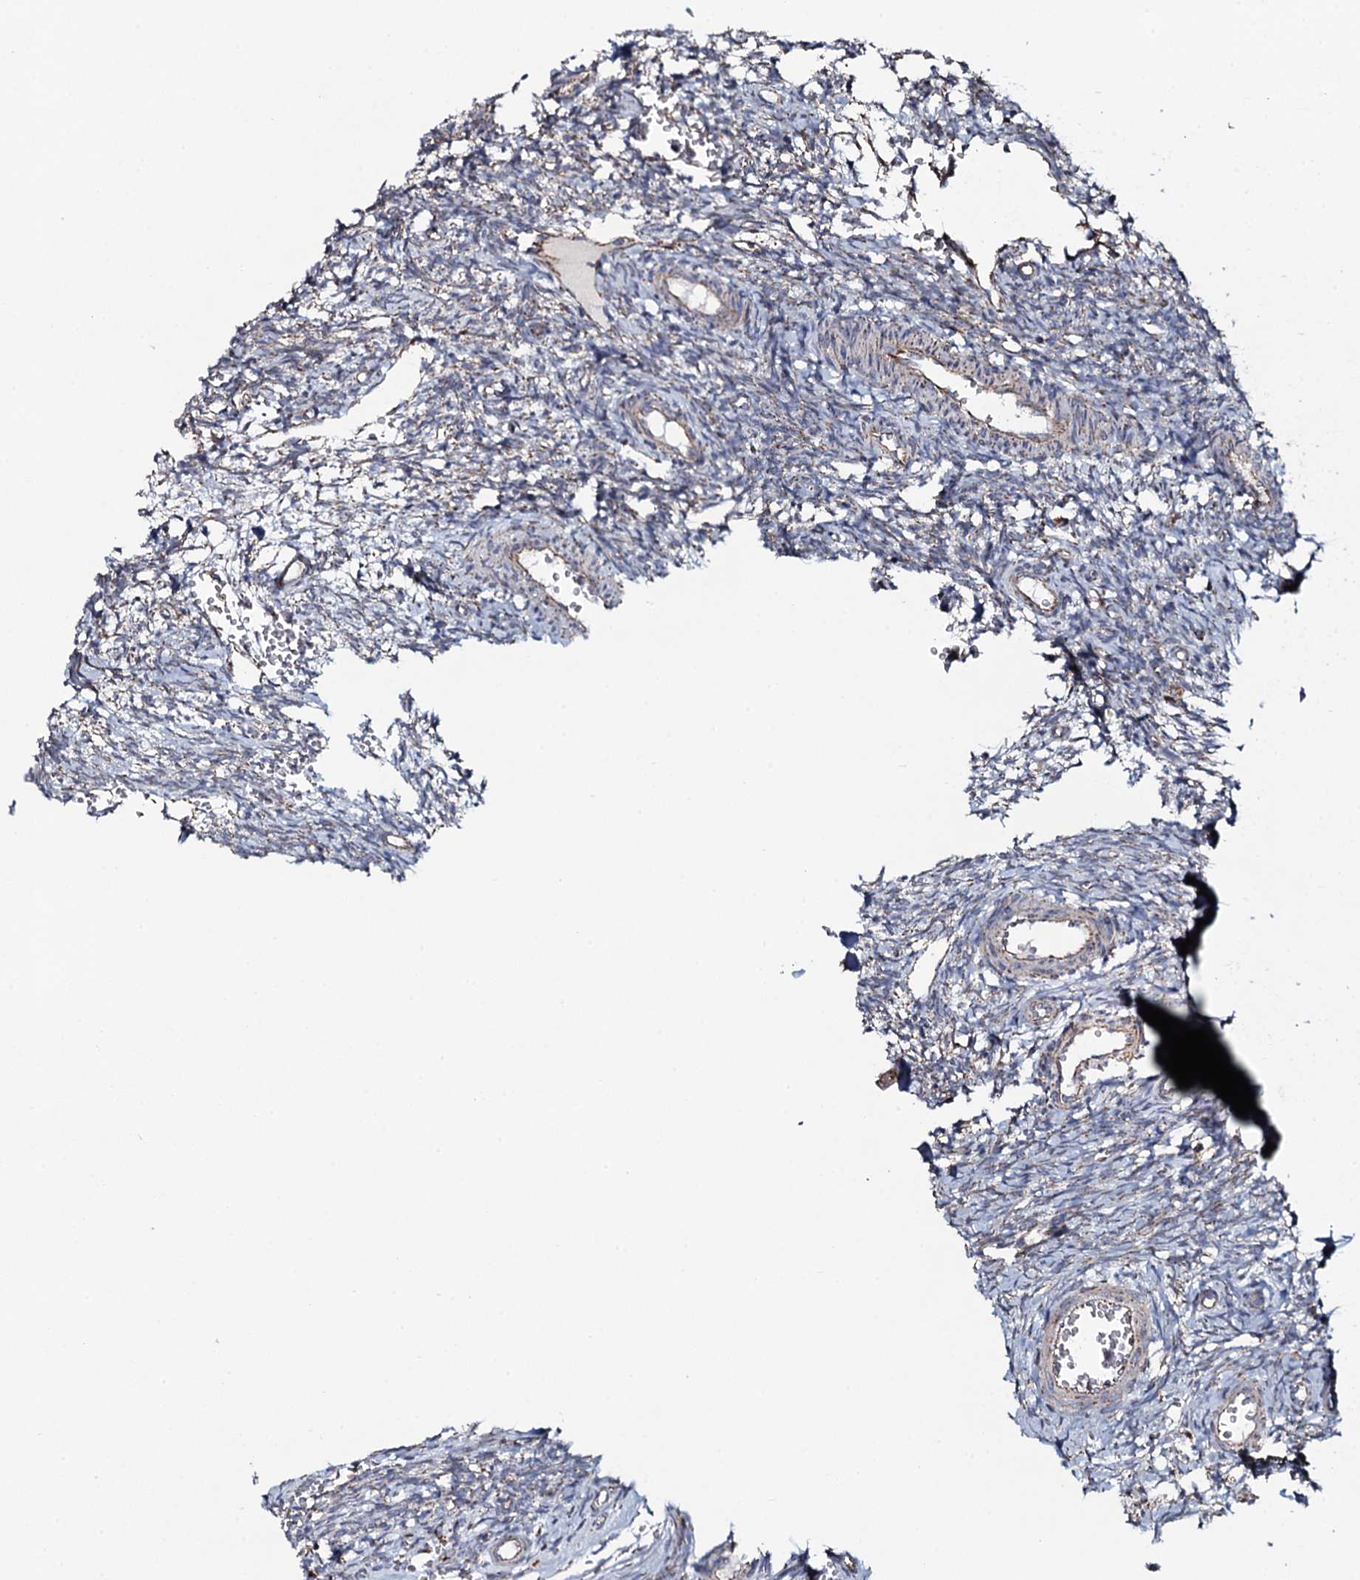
{"staining": {"intensity": "weak", "quantity": "25%-75%", "location": "cytoplasmic/membranous"}, "tissue": "ovary", "cell_type": "Ovarian stroma cells", "image_type": "normal", "snomed": [{"axis": "morphology", "description": "Normal tissue, NOS"}, {"axis": "topography", "description": "Ovary"}], "caption": "Ovary stained with DAB (3,3'-diaminobenzidine) immunohistochemistry (IHC) shows low levels of weak cytoplasmic/membranous staining in approximately 25%-75% of ovarian stroma cells.", "gene": "EVC2", "patient": {"sex": "female", "age": 39}}